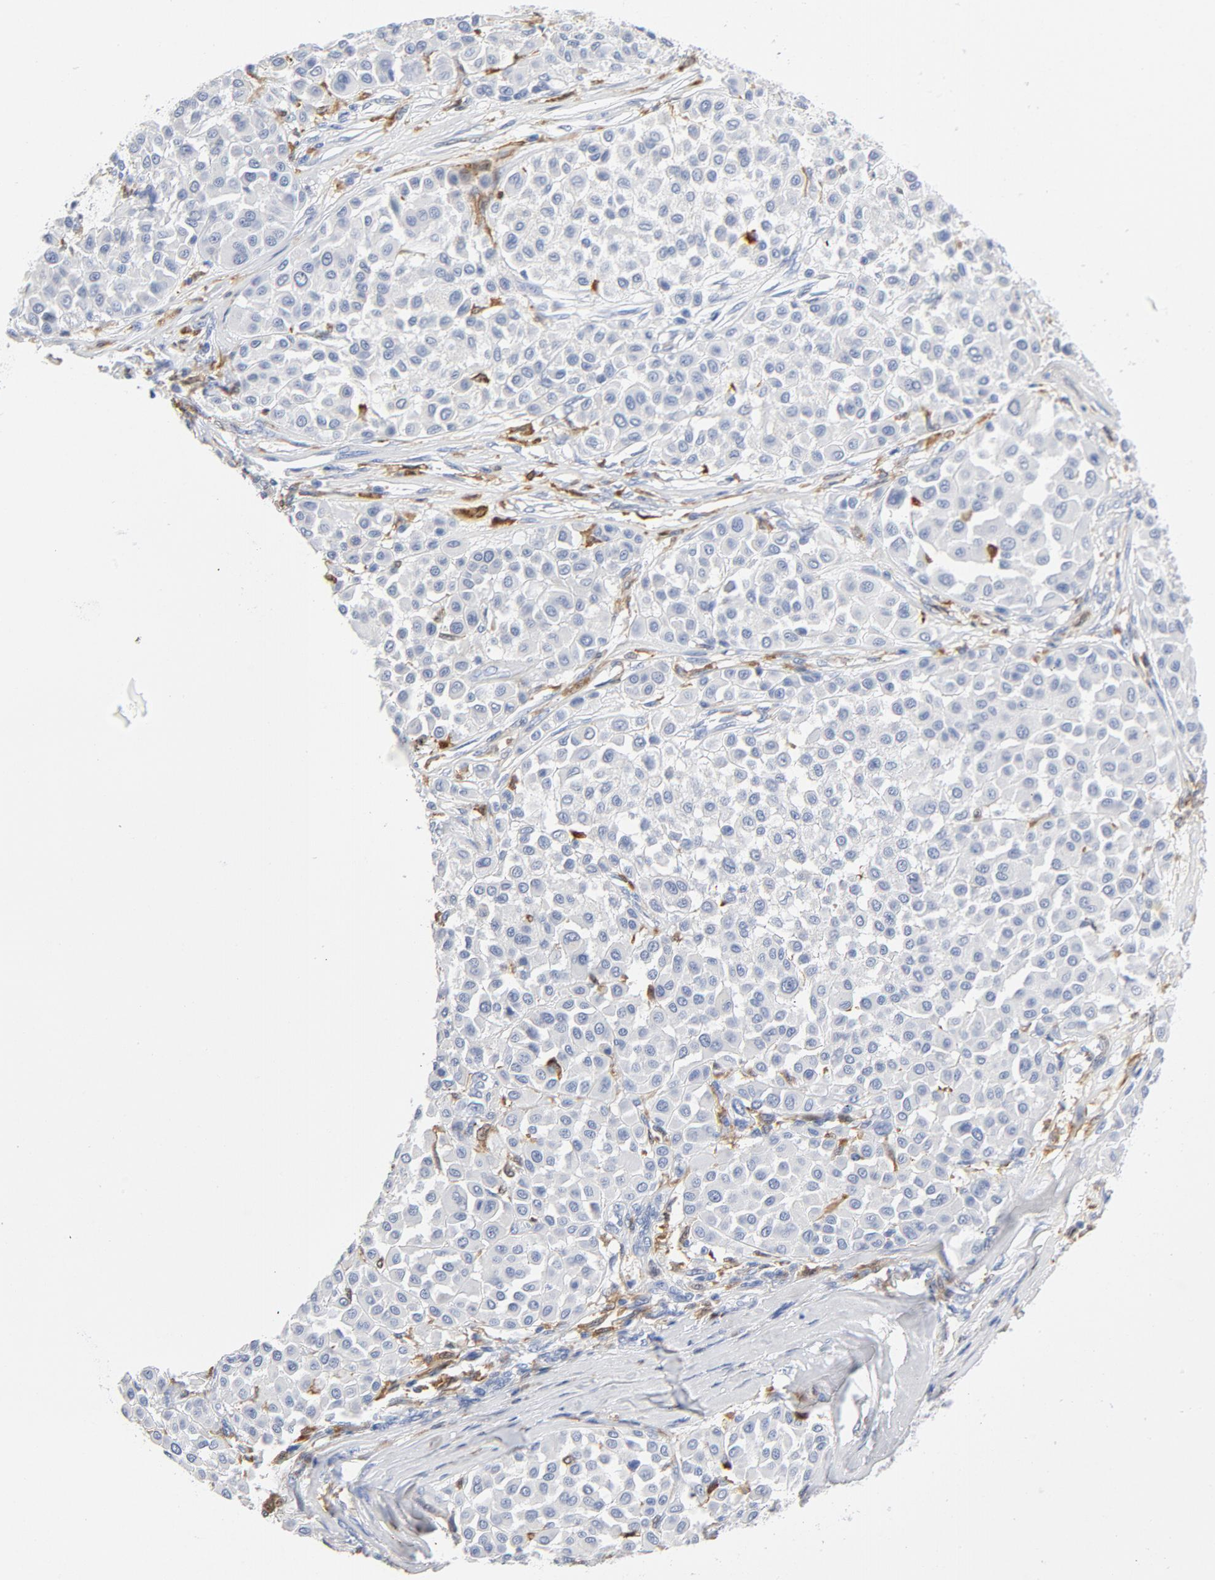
{"staining": {"intensity": "negative", "quantity": "none", "location": "none"}, "tissue": "melanoma", "cell_type": "Tumor cells", "image_type": "cancer", "snomed": [{"axis": "morphology", "description": "Malignant melanoma, Metastatic site"}, {"axis": "topography", "description": "Soft tissue"}], "caption": "Tumor cells are negative for brown protein staining in malignant melanoma (metastatic site). Brightfield microscopy of IHC stained with DAB (3,3'-diaminobenzidine) (brown) and hematoxylin (blue), captured at high magnification.", "gene": "NCF1", "patient": {"sex": "male", "age": 41}}